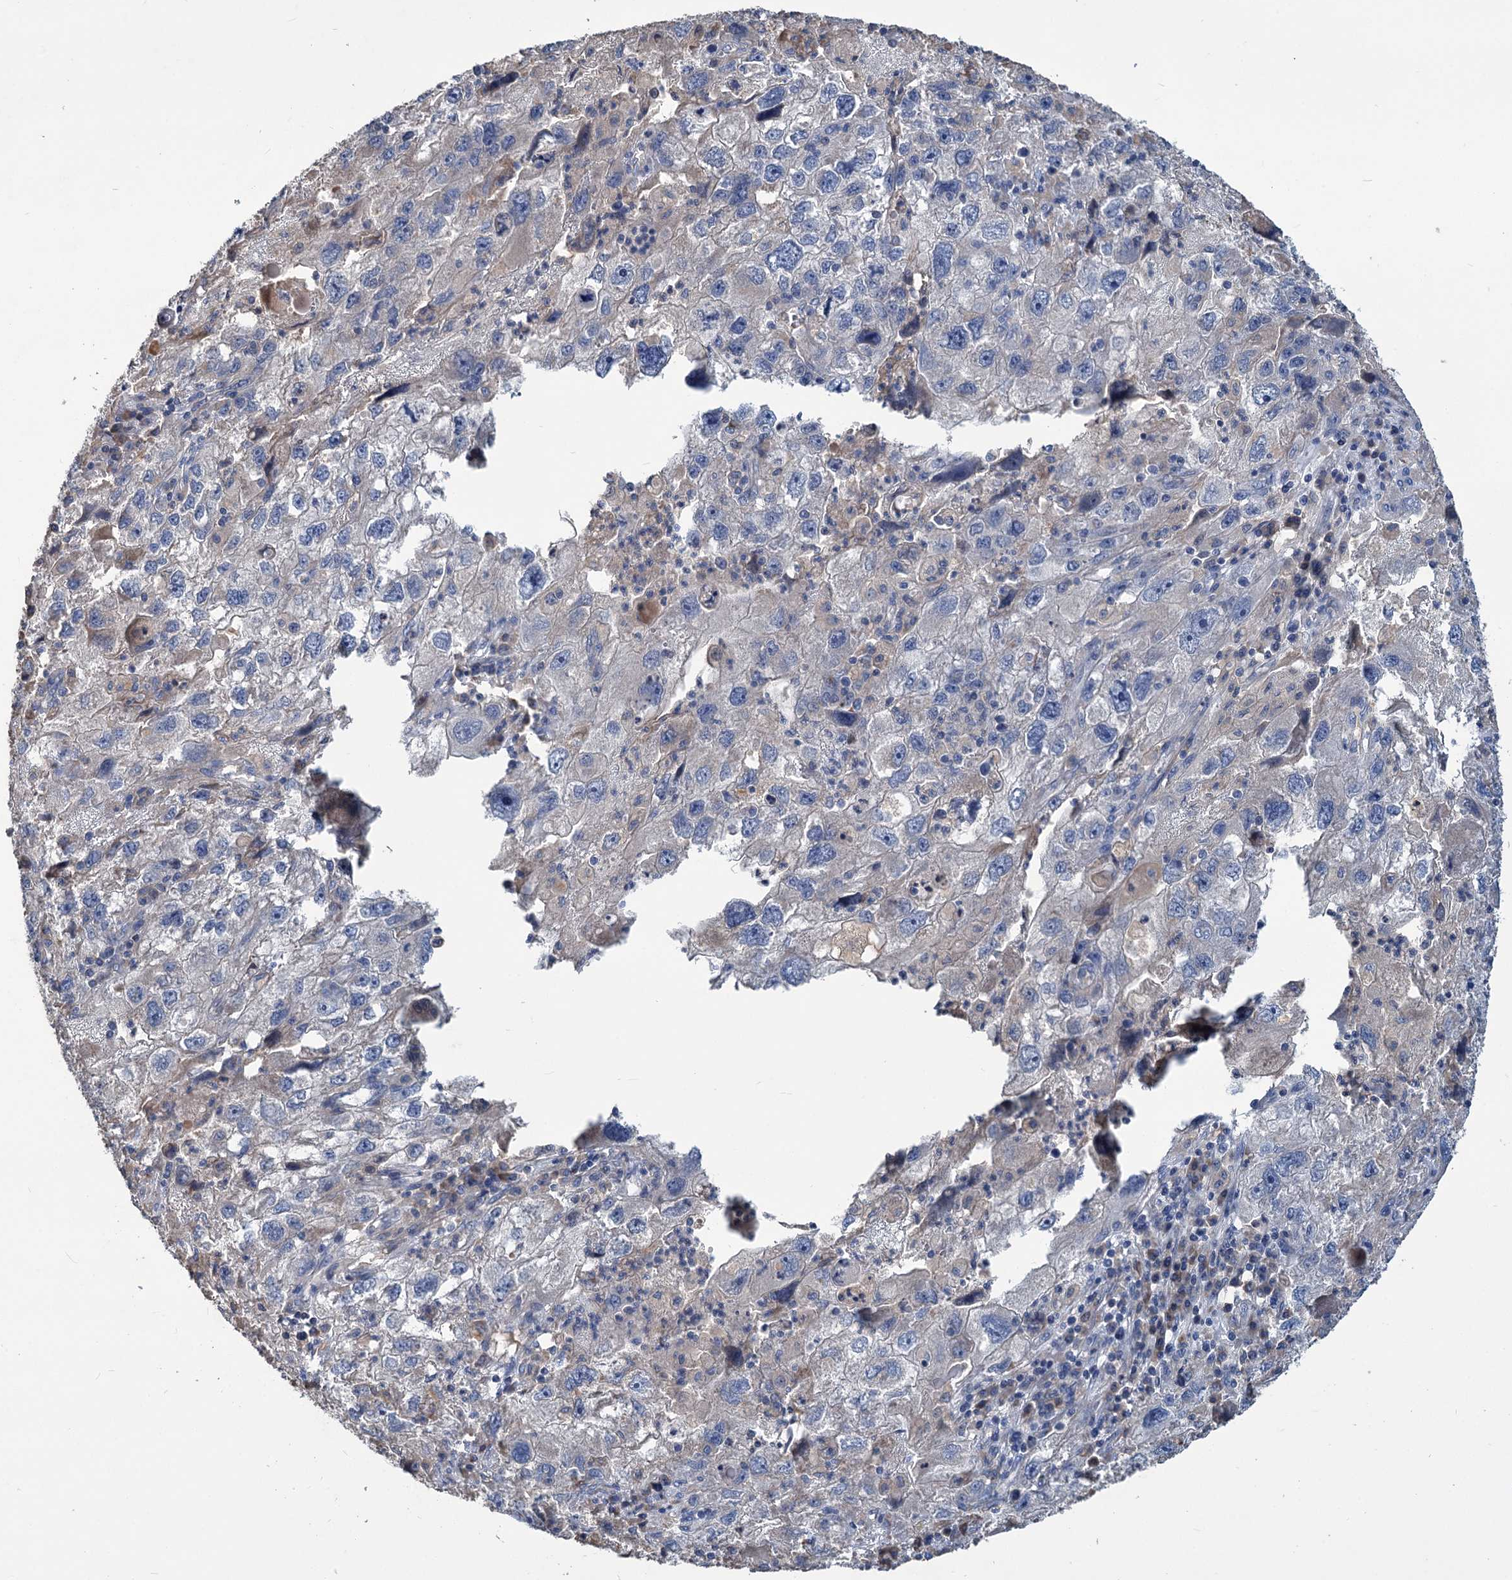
{"staining": {"intensity": "negative", "quantity": "none", "location": "none"}, "tissue": "endometrial cancer", "cell_type": "Tumor cells", "image_type": "cancer", "snomed": [{"axis": "morphology", "description": "Adenocarcinoma, NOS"}, {"axis": "topography", "description": "Endometrium"}], "caption": "Photomicrograph shows no protein expression in tumor cells of endometrial cancer tissue.", "gene": "URAD", "patient": {"sex": "female", "age": 49}}